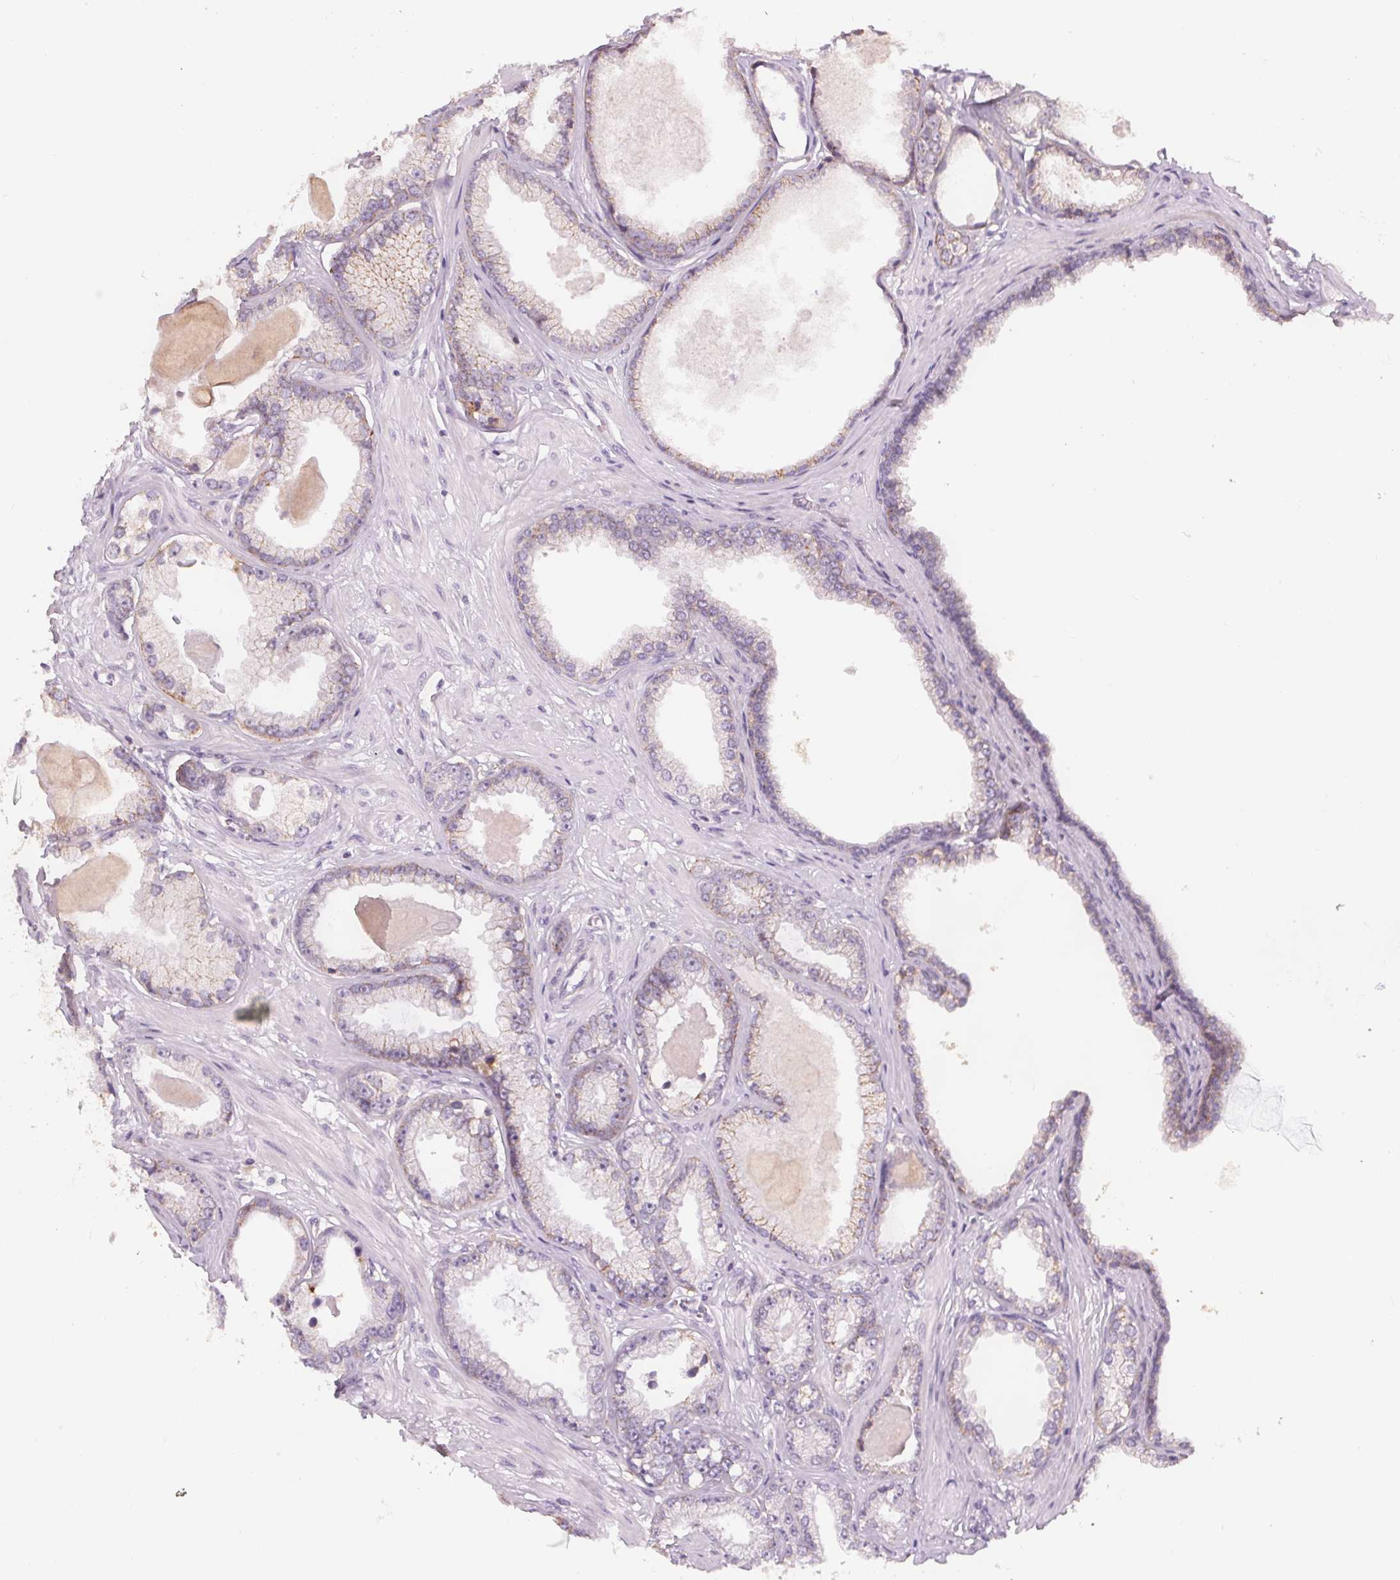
{"staining": {"intensity": "weak", "quantity": "<25%", "location": "cytoplasmic/membranous"}, "tissue": "prostate cancer", "cell_type": "Tumor cells", "image_type": "cancer", "snomed": [{"axis": "morphology", "description": "Adenocarcinoma, Low grade"}, {"axis": "topography", "description": "Prostate"}], "caption": "DAB (3,3'-diaminobenzidine) immunohistochemical staining of prostate low-grade adenocarcinoma displays no significant positivity in tumor cells. (DAB IHC with hematoxylin counter stain).", "gene": "ATP1A1", "patient": {"sex": "male", "age": 64}}